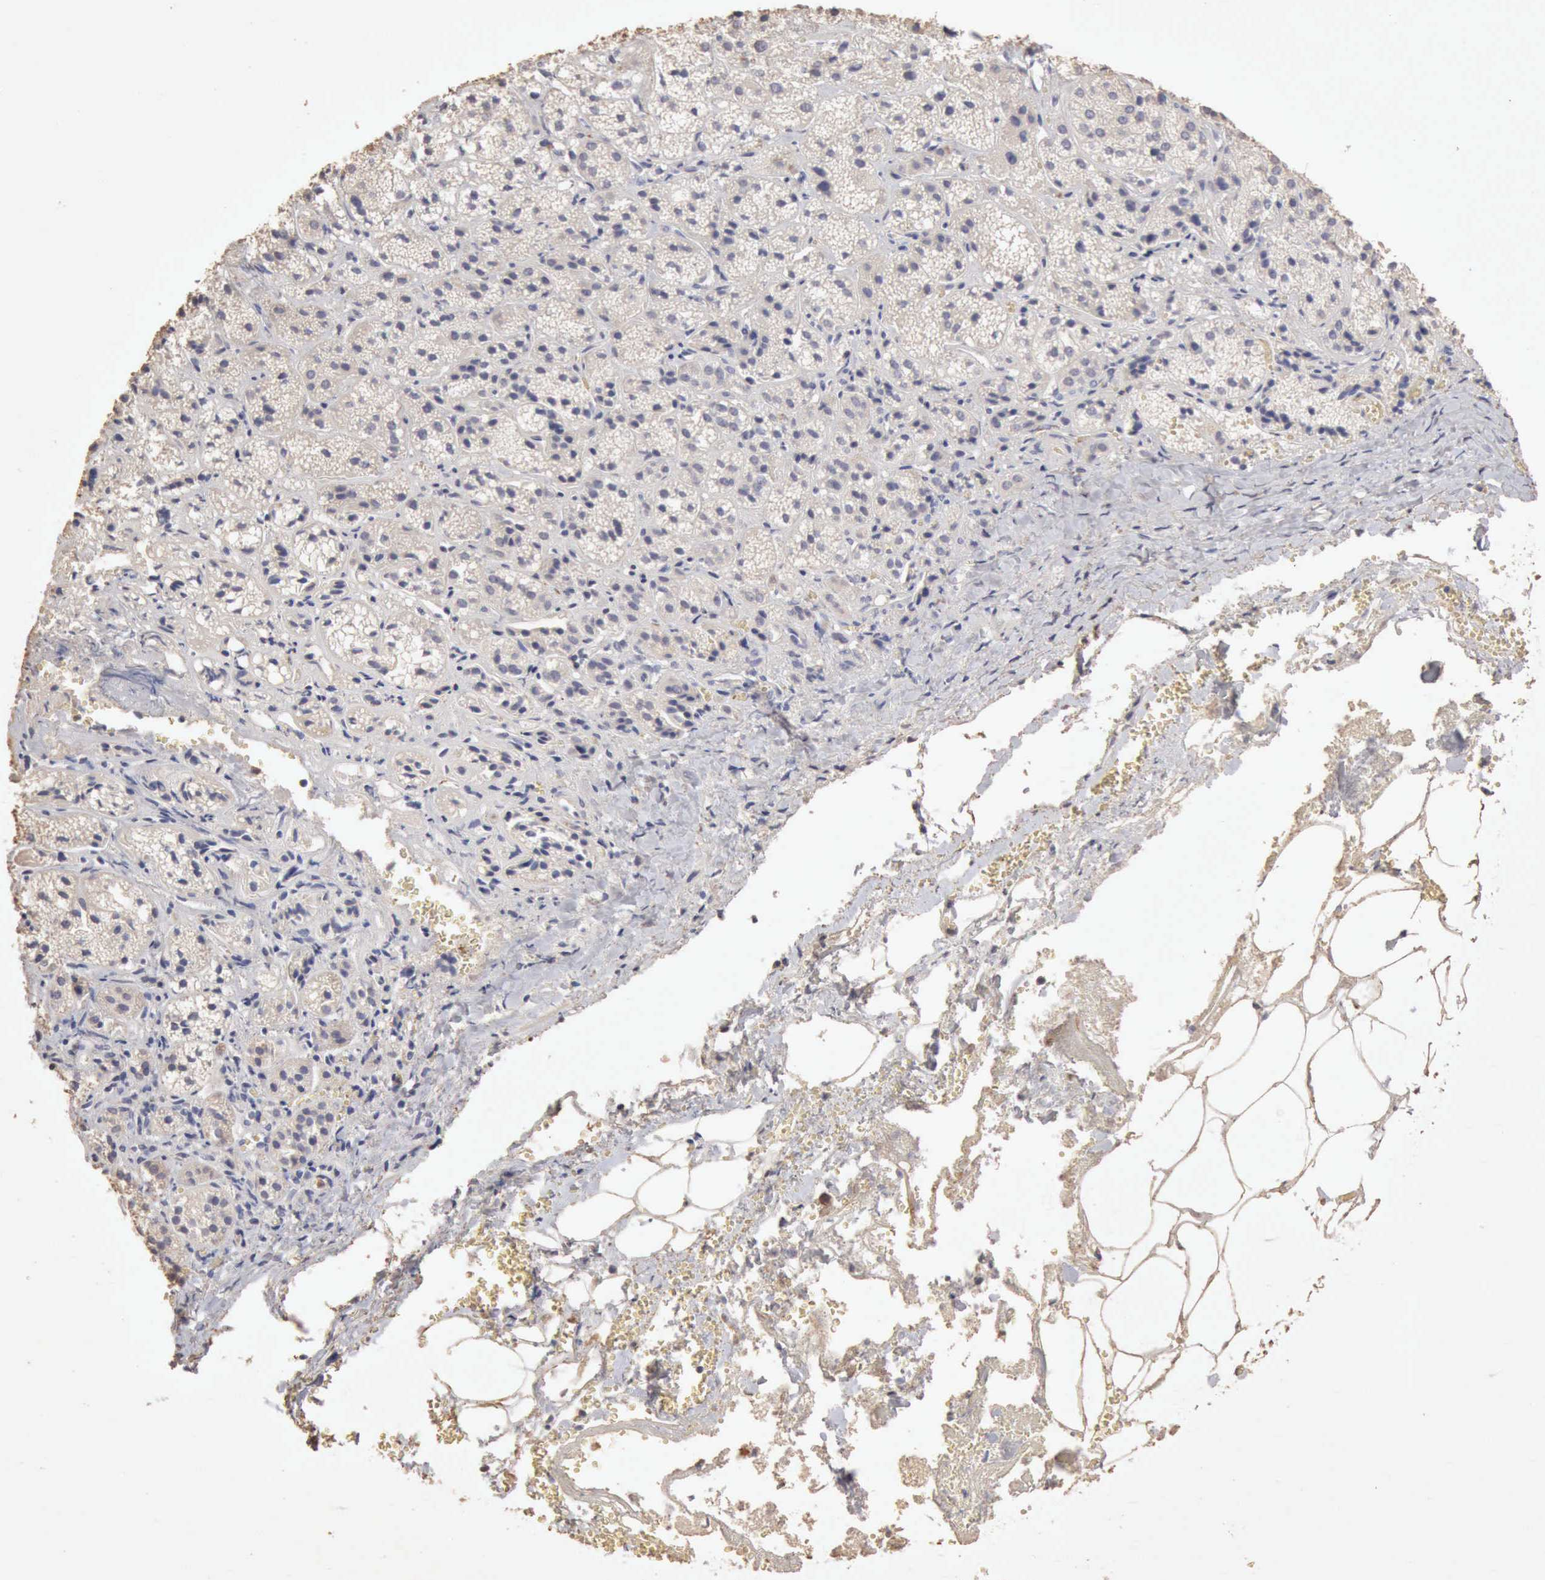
{"staining": {"intensity": "negative", "quantity": "none", "location": "none"}, "tissue": "adrenal gland", "cell_type": "Glandular cells", "image_type": "normal", "snomed": [{"axis": "morphology", "description": "Normal tissue, NOS"}, {"axis": "topography", "description": "Adrenal gland"}], "caption": "Immunohistochemistry of normal adrenal gland displays no expression in glandular cells. The staining is performed using DAB (3,3'-diaminobenzidine) brown chromogen with nuclei counter-stained in using hematoxylin.", "gene": "KRT6B", "patient": {"sex": "female", "age": 71}}